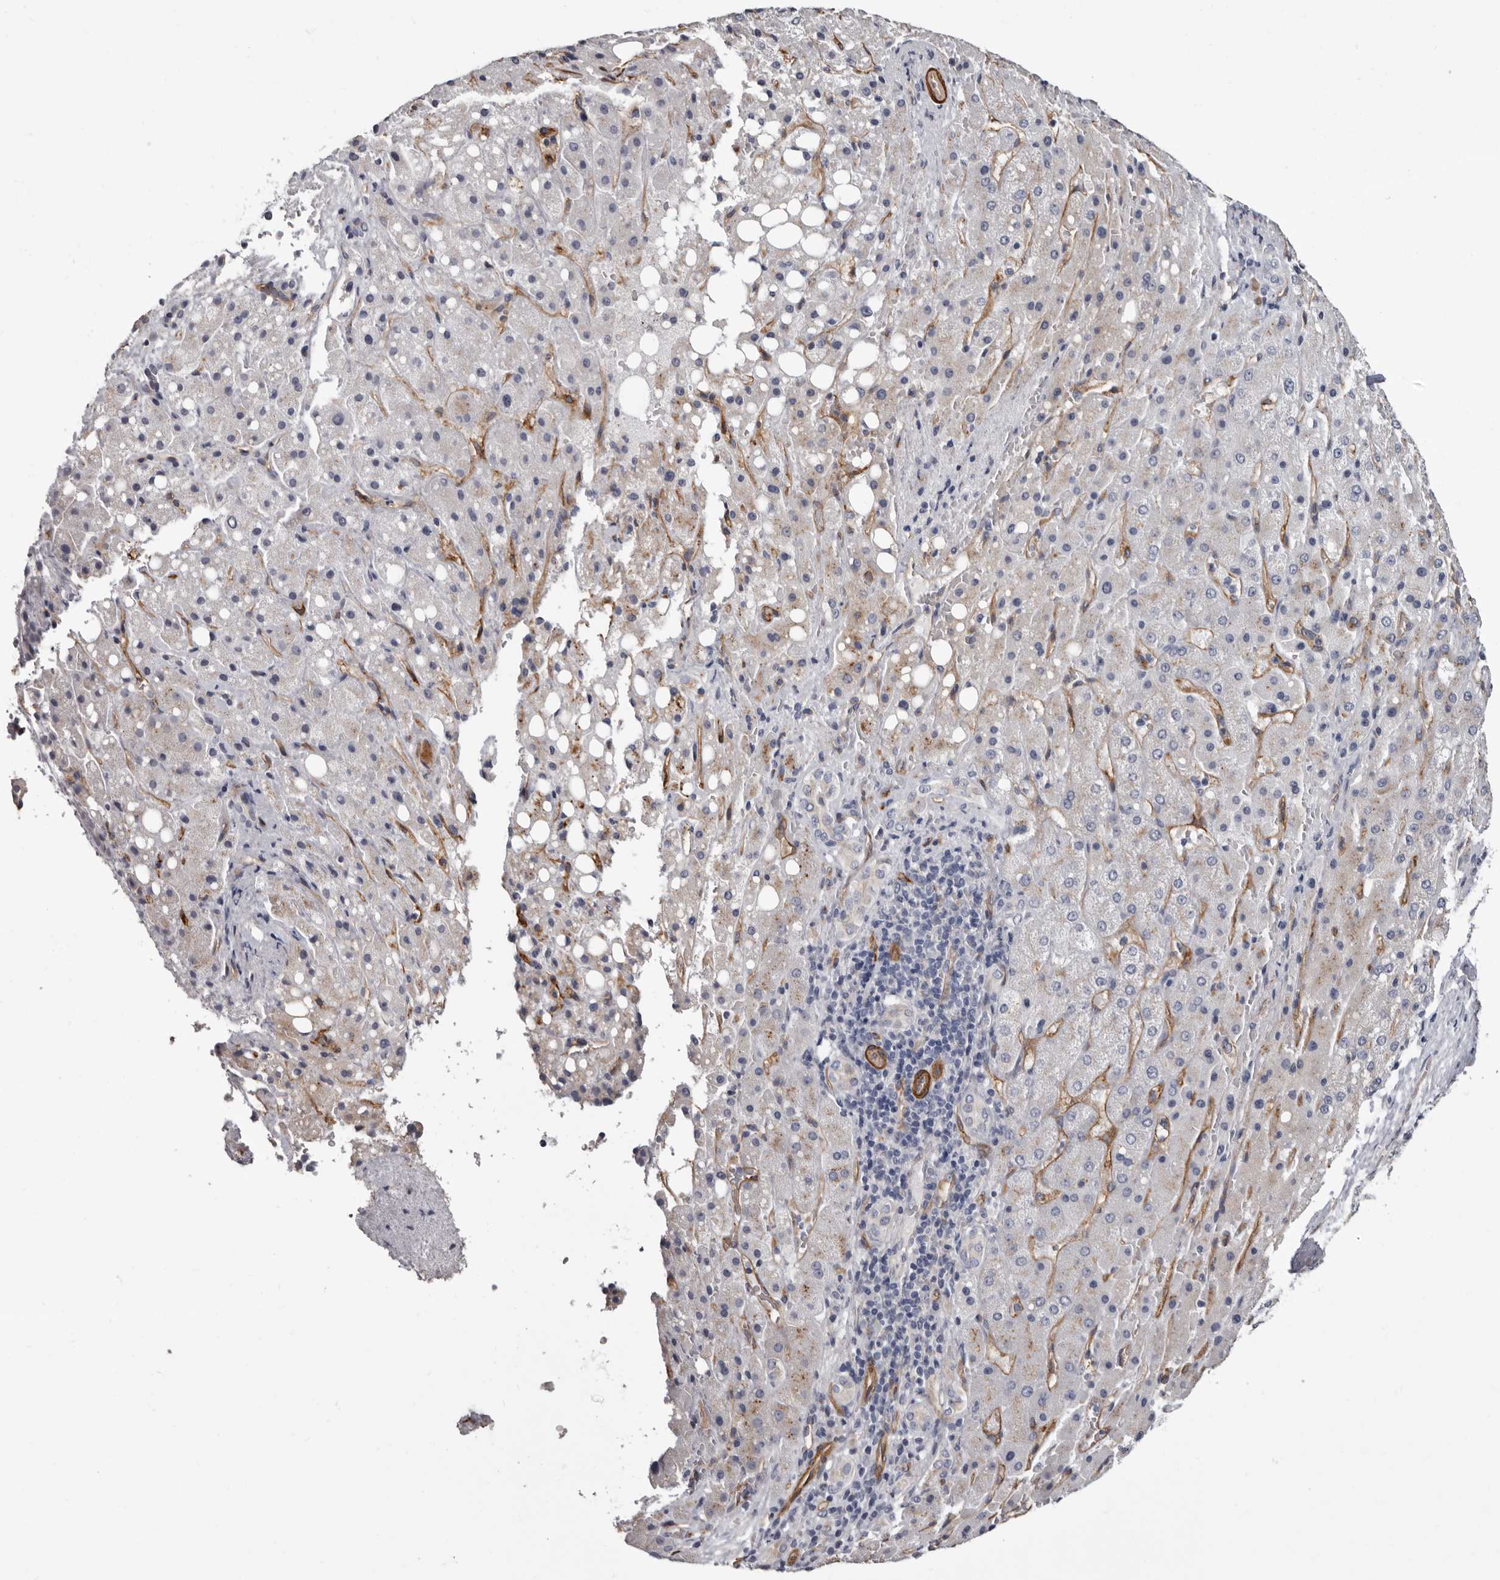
{"staining": {"intensity": "negative", "quantity": "none", "location": "none"}, "tissue": "liver cancer", "cell_type": "Tumor cells", "image_type": "cancer", "snomed": [{"axis": "morphology", "description": "Carcinoma, Hepatocellular, NOS"}, {"axis": "topography", "description": "Liver"}], "caption": "There is no significant positivity in tumor cells of liver hepatocellular carcinoma.", "gene": "ADGRL4", "patient": {"sex": "male", "age": 80}}